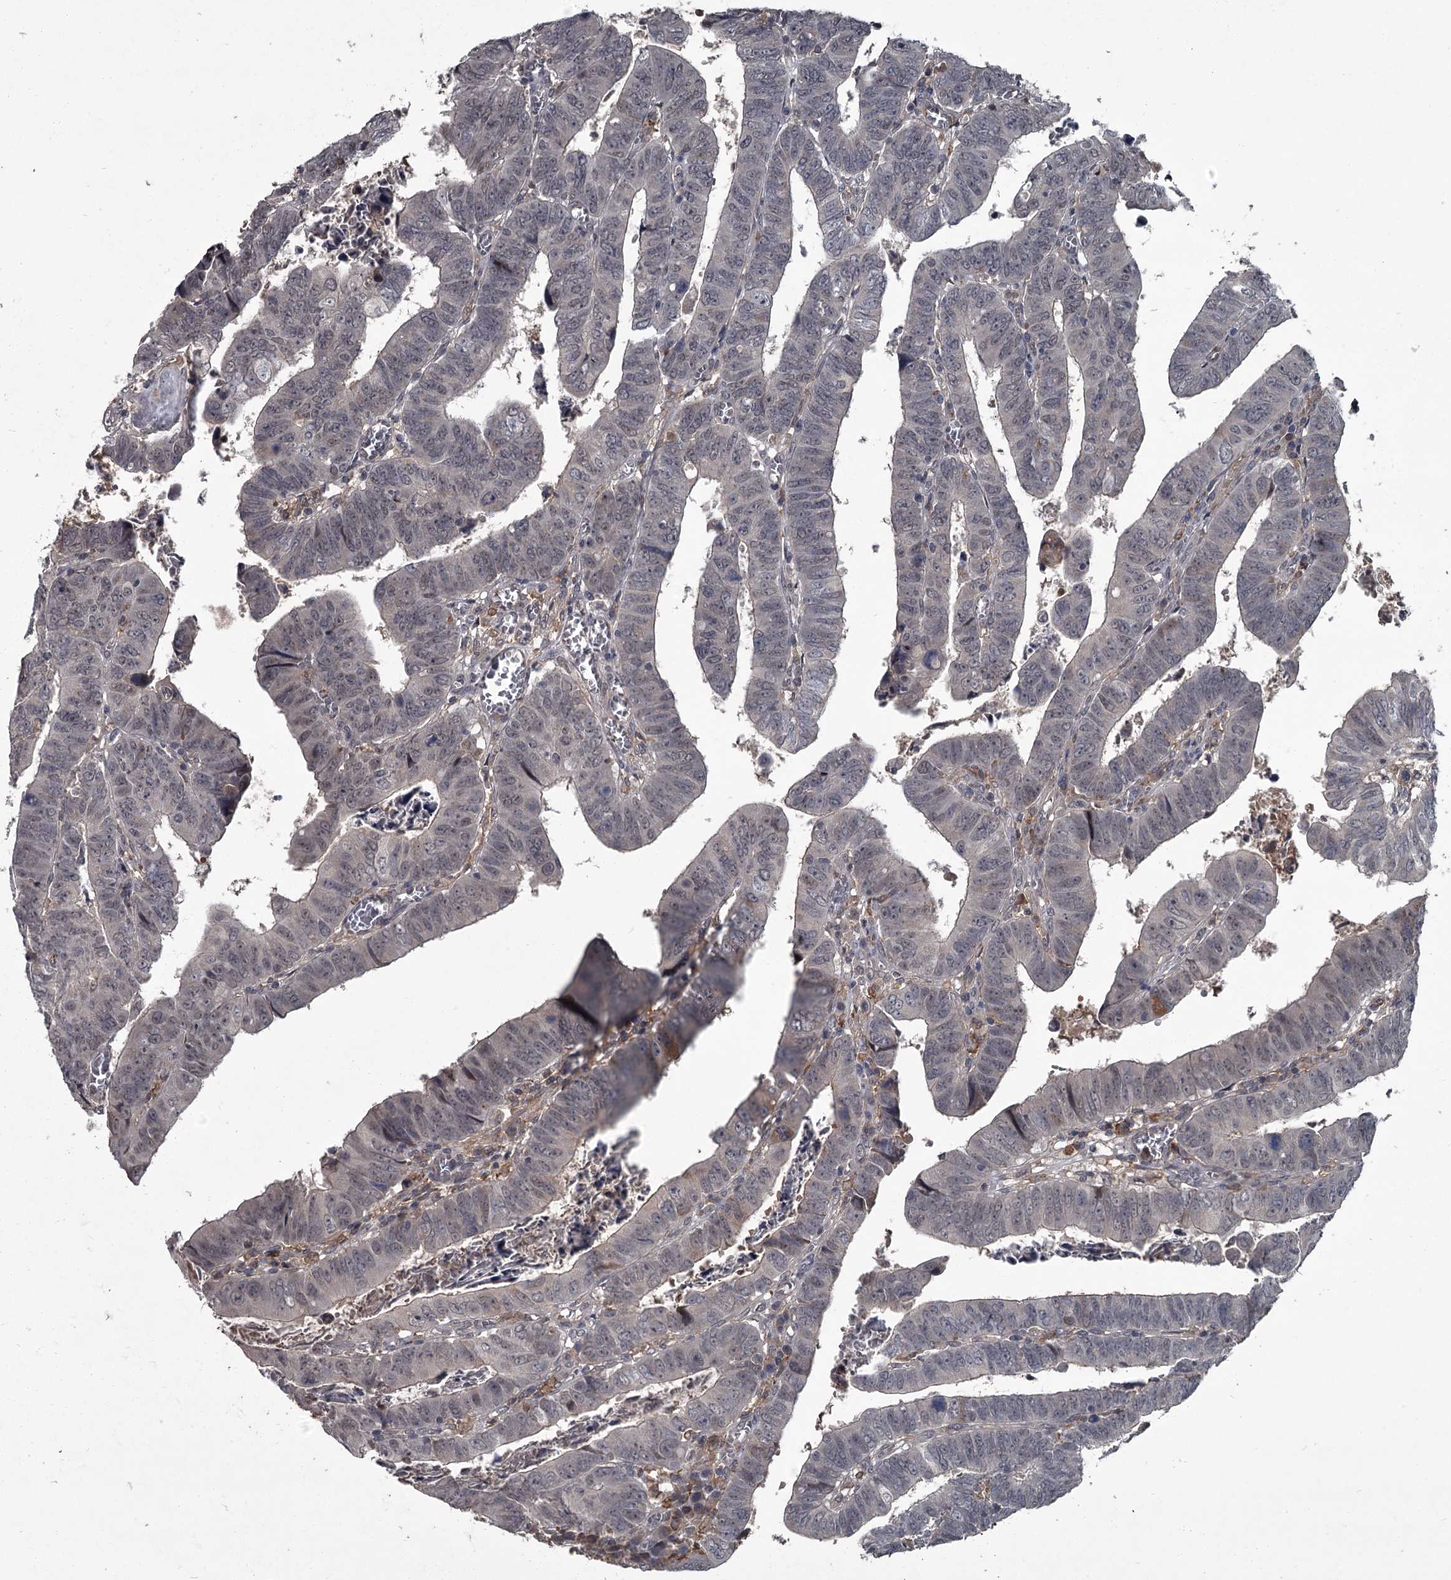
{"staining": {"intensity": "weak", "quantity": "25%-75%", "location": "nuclear"}, "tissue": "colorectal cancer", "cell_type": "Tumor cells", "image_type": "cancer", "snomed": [{"axis": "morphology", "description": "Normal tissue, NOS"}, {"axis": "morphology", "description": "Adenocarcinoma, NOS"}, {"axis": "topography", "description": "Rectum"}], "caption": "Adenocarcinoma (colorectal) stained for a protein exhibits weak nuclear positivity in tumor cells. (Stains: DAB in brown, nuclei in blue, Microscopy: brightfield microscopy at high magnification).", "gene": "FLVCR2", "patient": {"sex": "female", "age": 65}}